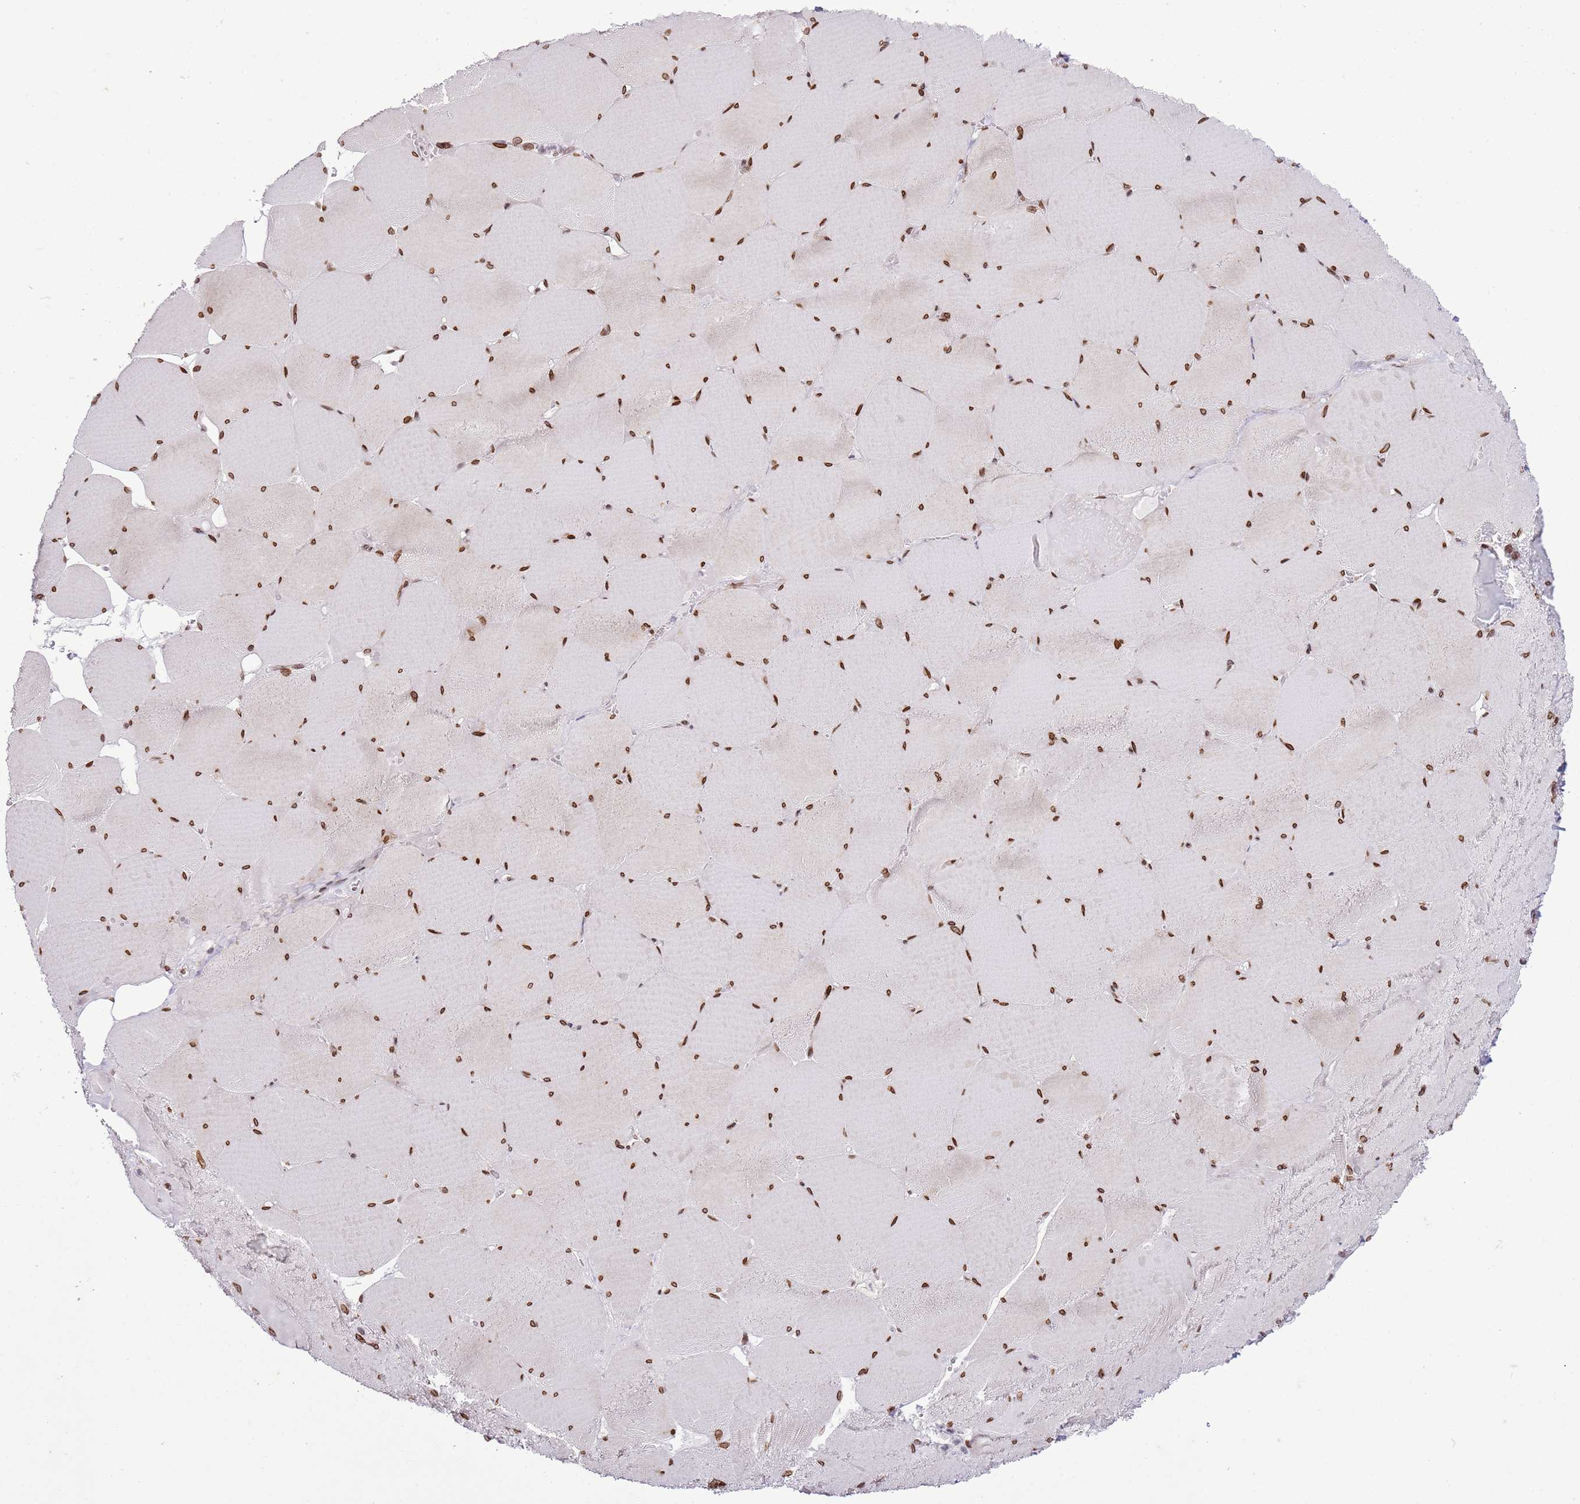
{"staining": {"intensity": "strong", "quantity": ">75%", "location": "cytoplasmic/membranous,nuclear"}, "tissue": "skeletal muscle", "cell_type": "Myocytes", "image_type": "normal", "snomed": [{"axis": "morphology", "description": "Normal tissue, NOS"}, {"axis": "topography", "description": "Skeletal muscle"}, {"axis": "topography", "description": "Head-Neck"}], "caption": "Skeletal muscle was stained to show a protein in brown. There is high levels of strong cytoplasmic/membranous,nuclear staining in approximately >75% of myocytes. Immunohistochemistry stains the protein in brown and the nuclei are stained blue.", "gene": "POU6F1", "patient": {"sex": "male", "age": 66}}